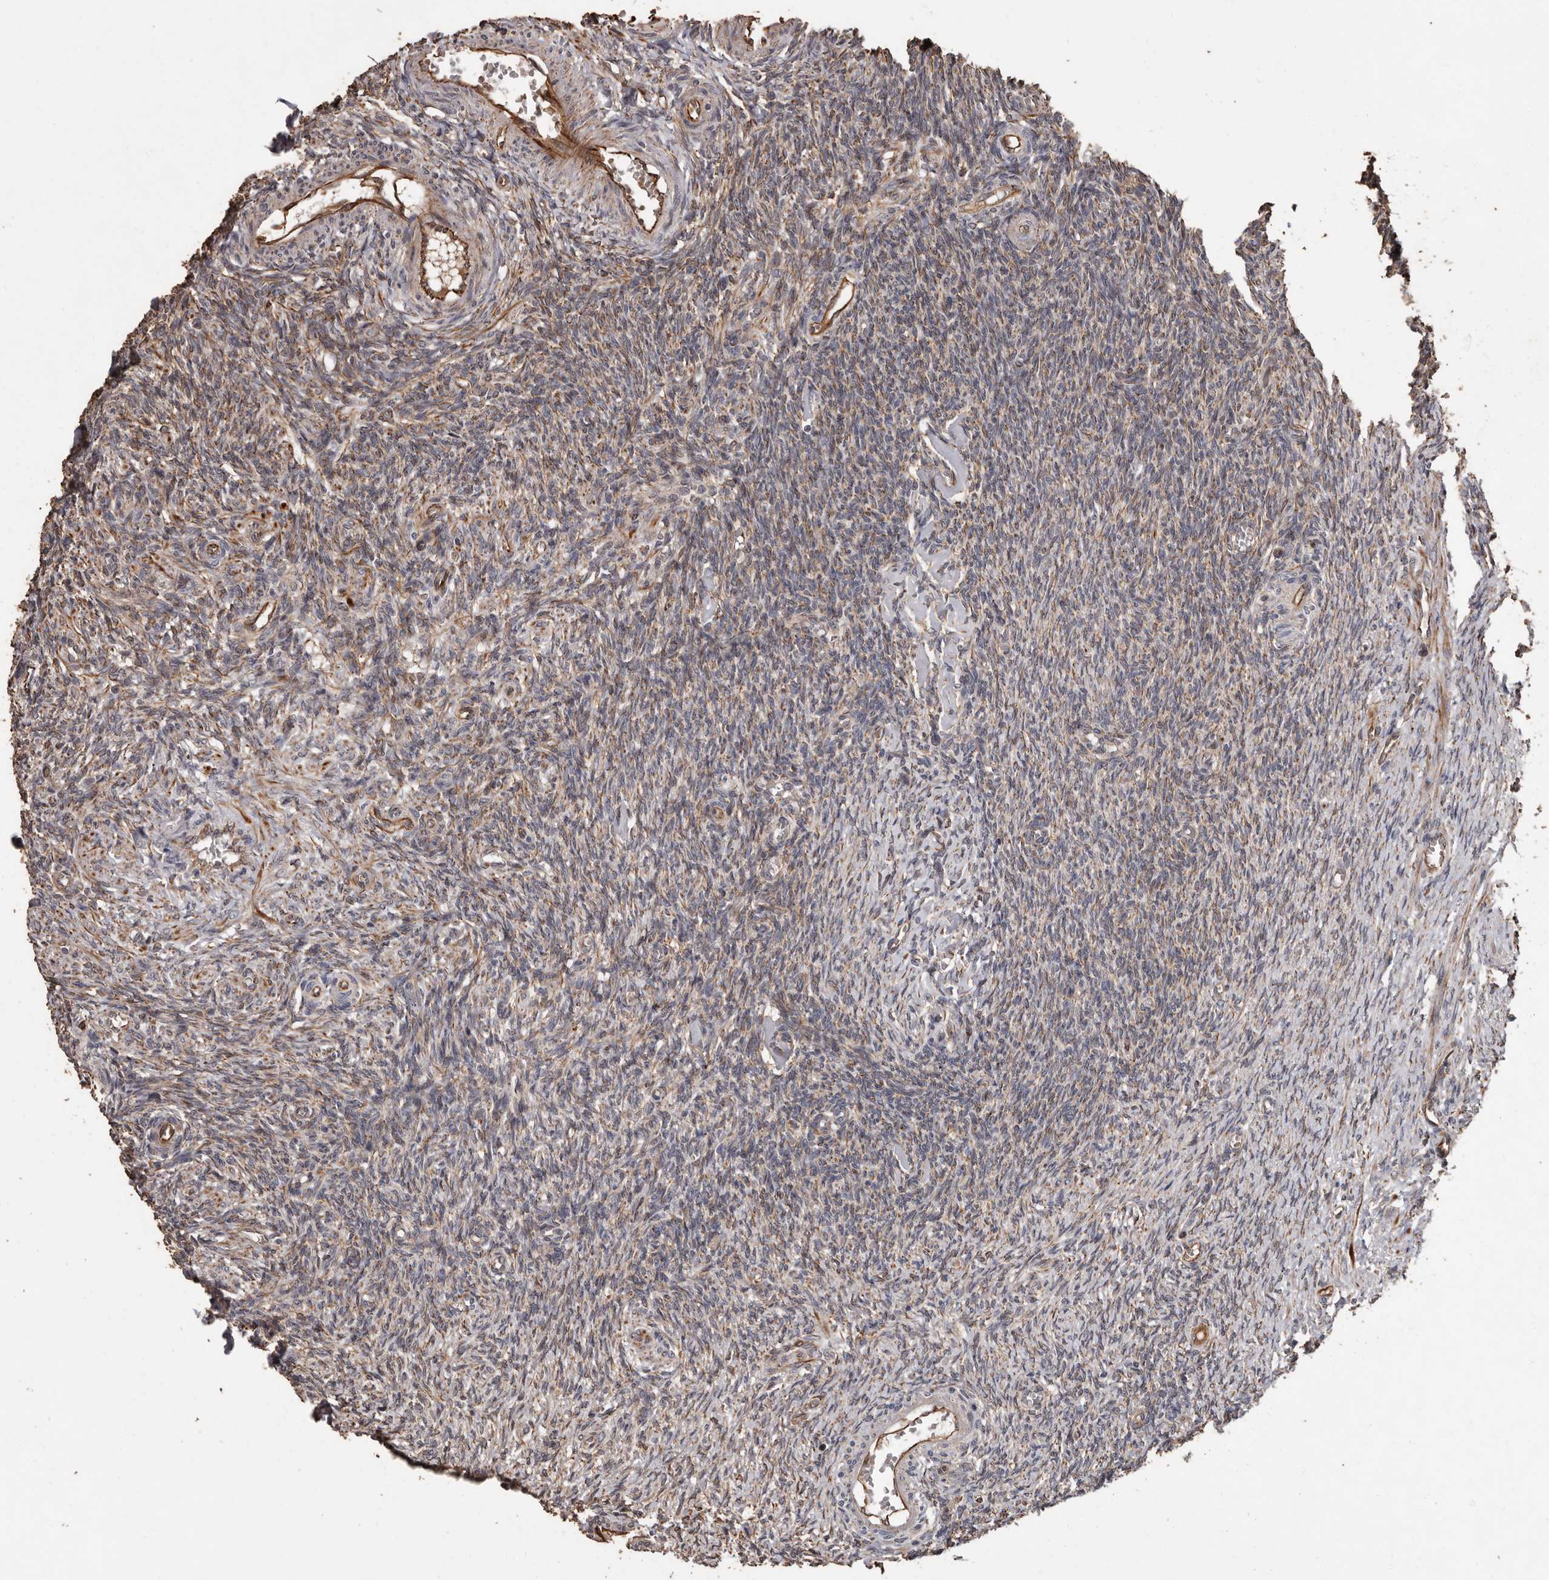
{"staining": {"intensity": "moderate", "quantity": "<25%", "location": "cytoplasmic/membranous"}, "tissue": "ovary", "cell_type": "Ovarian stroma cells", "image_type": "normal", "snomed": [{"axis": "morphology", "description": "Normal tissue, NOS"}, {"axis": "topography", "description": "Ovary"}], "caption": "Immunohistochemistry histopathology image of benign ovary: ovary stained using IHC shows low levels of moderate protein expression localized specifically in the cytoplasmic/membranous of ovarian stroma cells, appearing as a cytoplasmic/membranous brown color.", "gene": "BRAT1", "patient": {"sex": "female", "age": 27}}